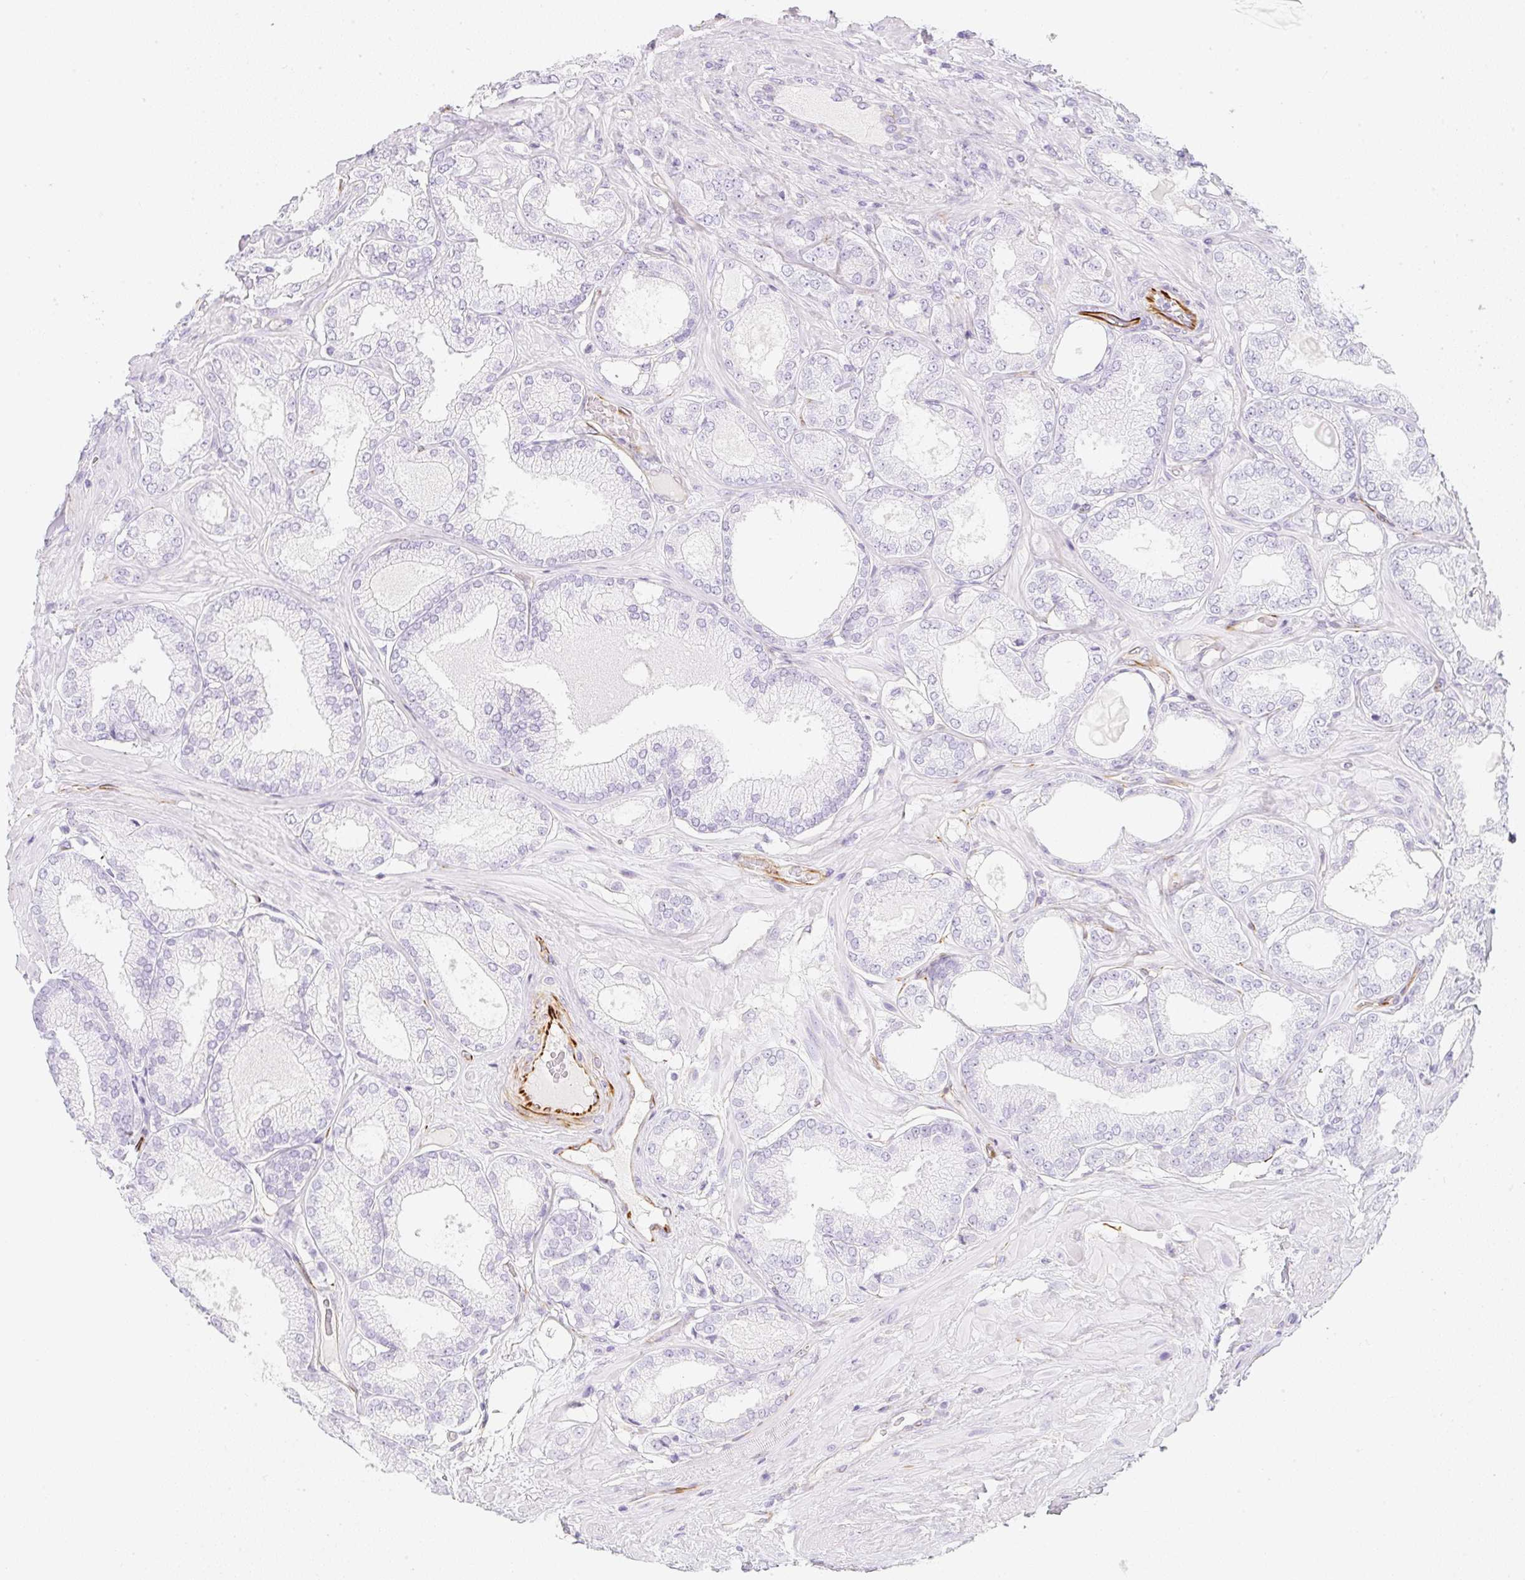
{"staining": {"intensity": "negative", "quantity": "none", "location": "none"}, "tissue": "prostate cancer", "cell_type": "Tumor cells", "image_type": "cancer", "snomed": [{"axis": "morphology", "description": "Adenocarcinoma, High grade"}, {"axis": "topography", "description": "Prostate"}], "caption": "DAB immunohistochemical staining of prostate cancer (adenocarcinoma (high-grade)) reveals no significant staining in tumor cells.", "gene": "ZNF689", "patient": {"sex": "male", "age": 68}}